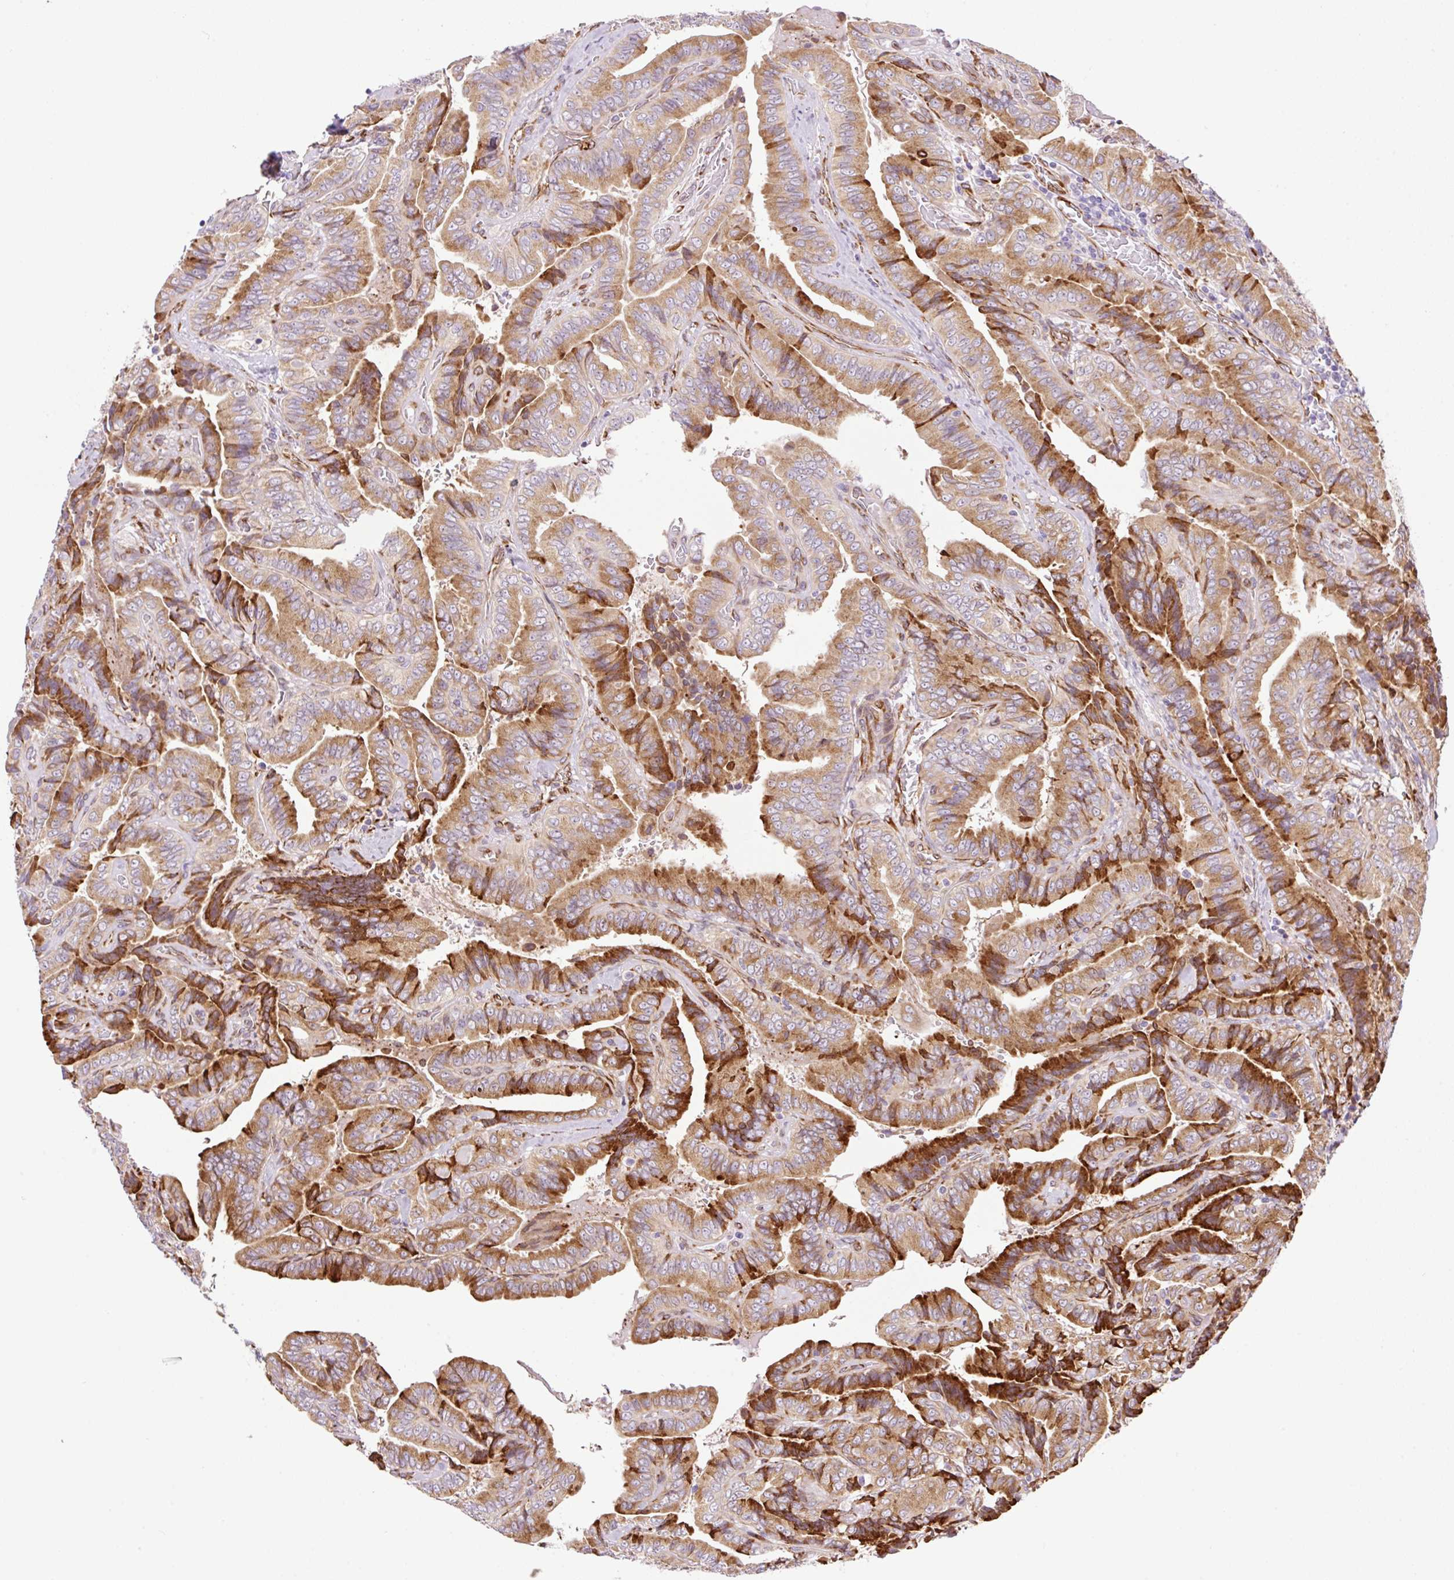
{"staining": {"intensity": "moderate", "quantity": ">75%", "location": "cytoplasmic/membranous"}, "tissue": "thyroid cancer", "cell_type": "Tumor cells", "image_type": "cancer", "snomed": [{"axis": "morphology", "description": "Papillary adenocarcinoma, NOS"}, {"axis": "topography", "description": "Thyroid gland"}], "caption": "Thyroid cancer tissue shows moderate cytoplasmic/membranous expression in about >75% of tumor cells", "gene": "RAB30", "patient": {"sex": "male", "age": 61}}